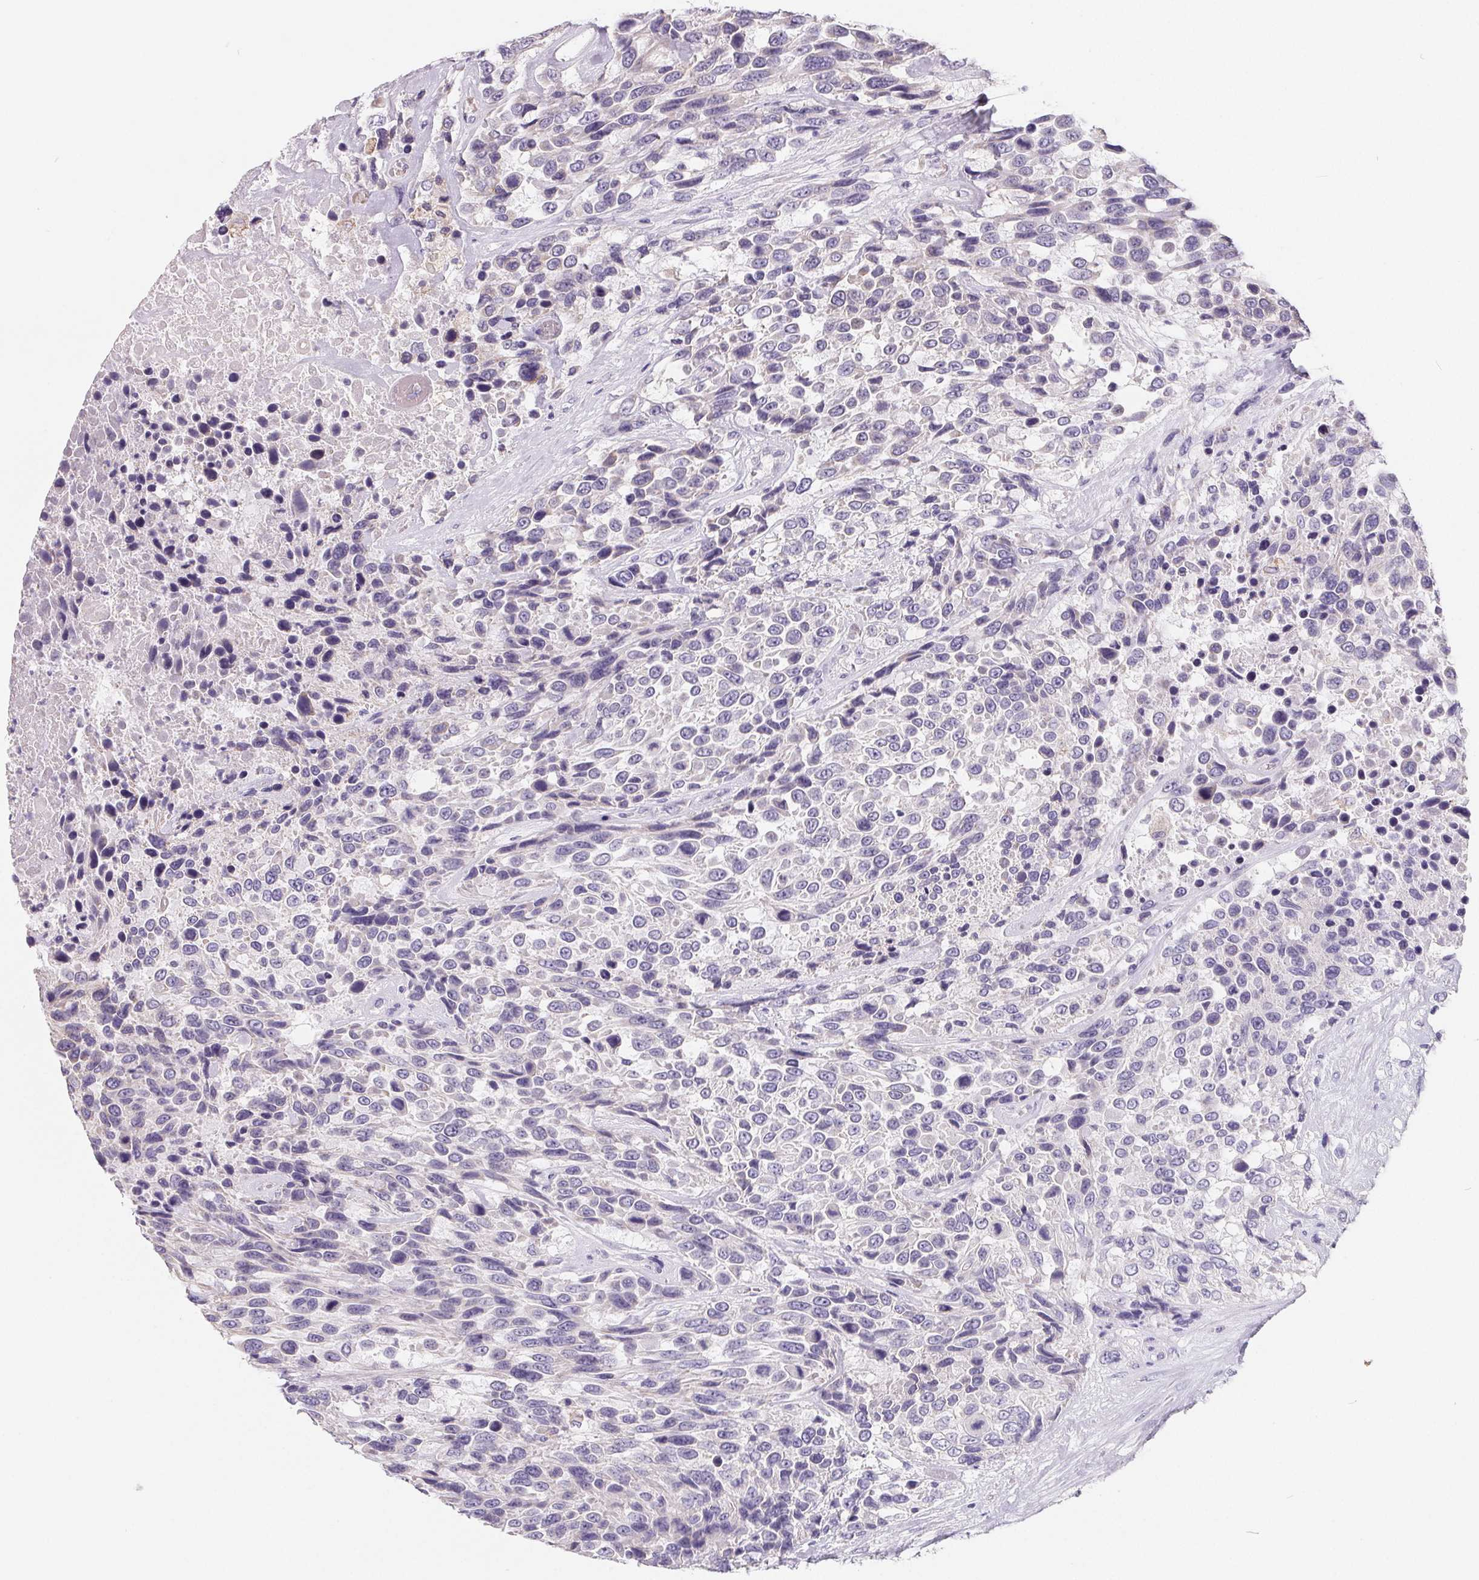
{"staining": {"intensity": "negative", "quantity": "none", "location": "none"}, "tissue": "urothelial cancer", "cell_type": "Tumor cells", "image_type": "cancer", "snomed": [{"axis": "morphology", "description": "Urothelial carcinoma, High grade"}, {"axis": "topography", "description": "Urinary bladder"}], "caption": "Immunohistochemistry (IHC) histopathology image of neoplastic tissue: high-grade urothelial carcinoma stained with DAB shows no significant protein expression in tumor cells.", "gene": "FDX1", "patient": {"sex": "female", "age": 70}}